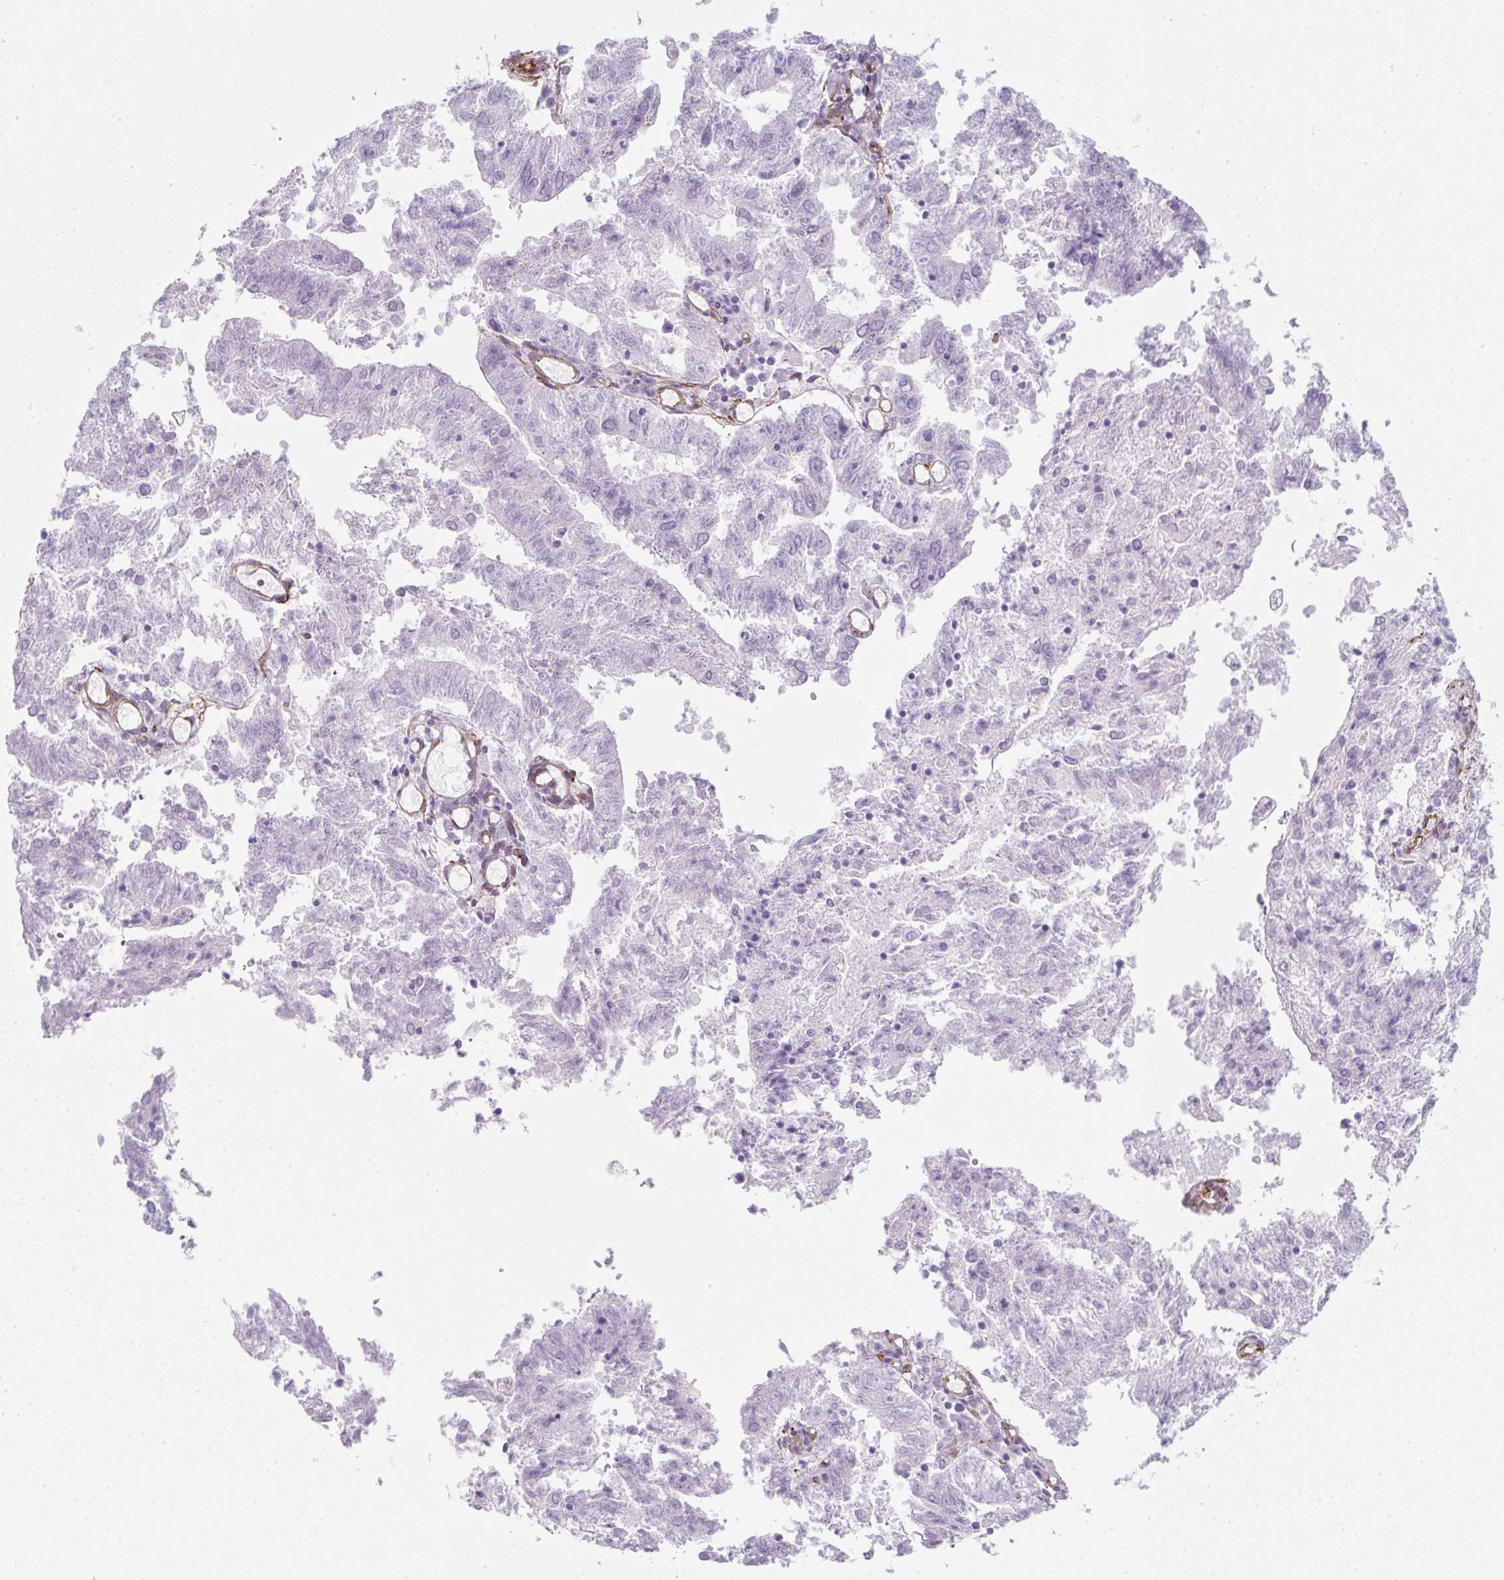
{"staining": {"intensity": "negative", "quantity": "none", "location": "none"}, "tissue": "endometrial cancer", "cell_type": "Tumor cells", "image_type": "cancer", "snomed": [{"axis": "morphology", "description": "Adenocarcinoma, NOS"}, {"axis": "topography", "description": "Endometrium"}], "caption": "Endometrial cancer stained for a protein using immunohistochemistry demonstrates no staining tumor cells.", "gene": "CAVIN3", "patient": {"sex": "female", "age": 82}}